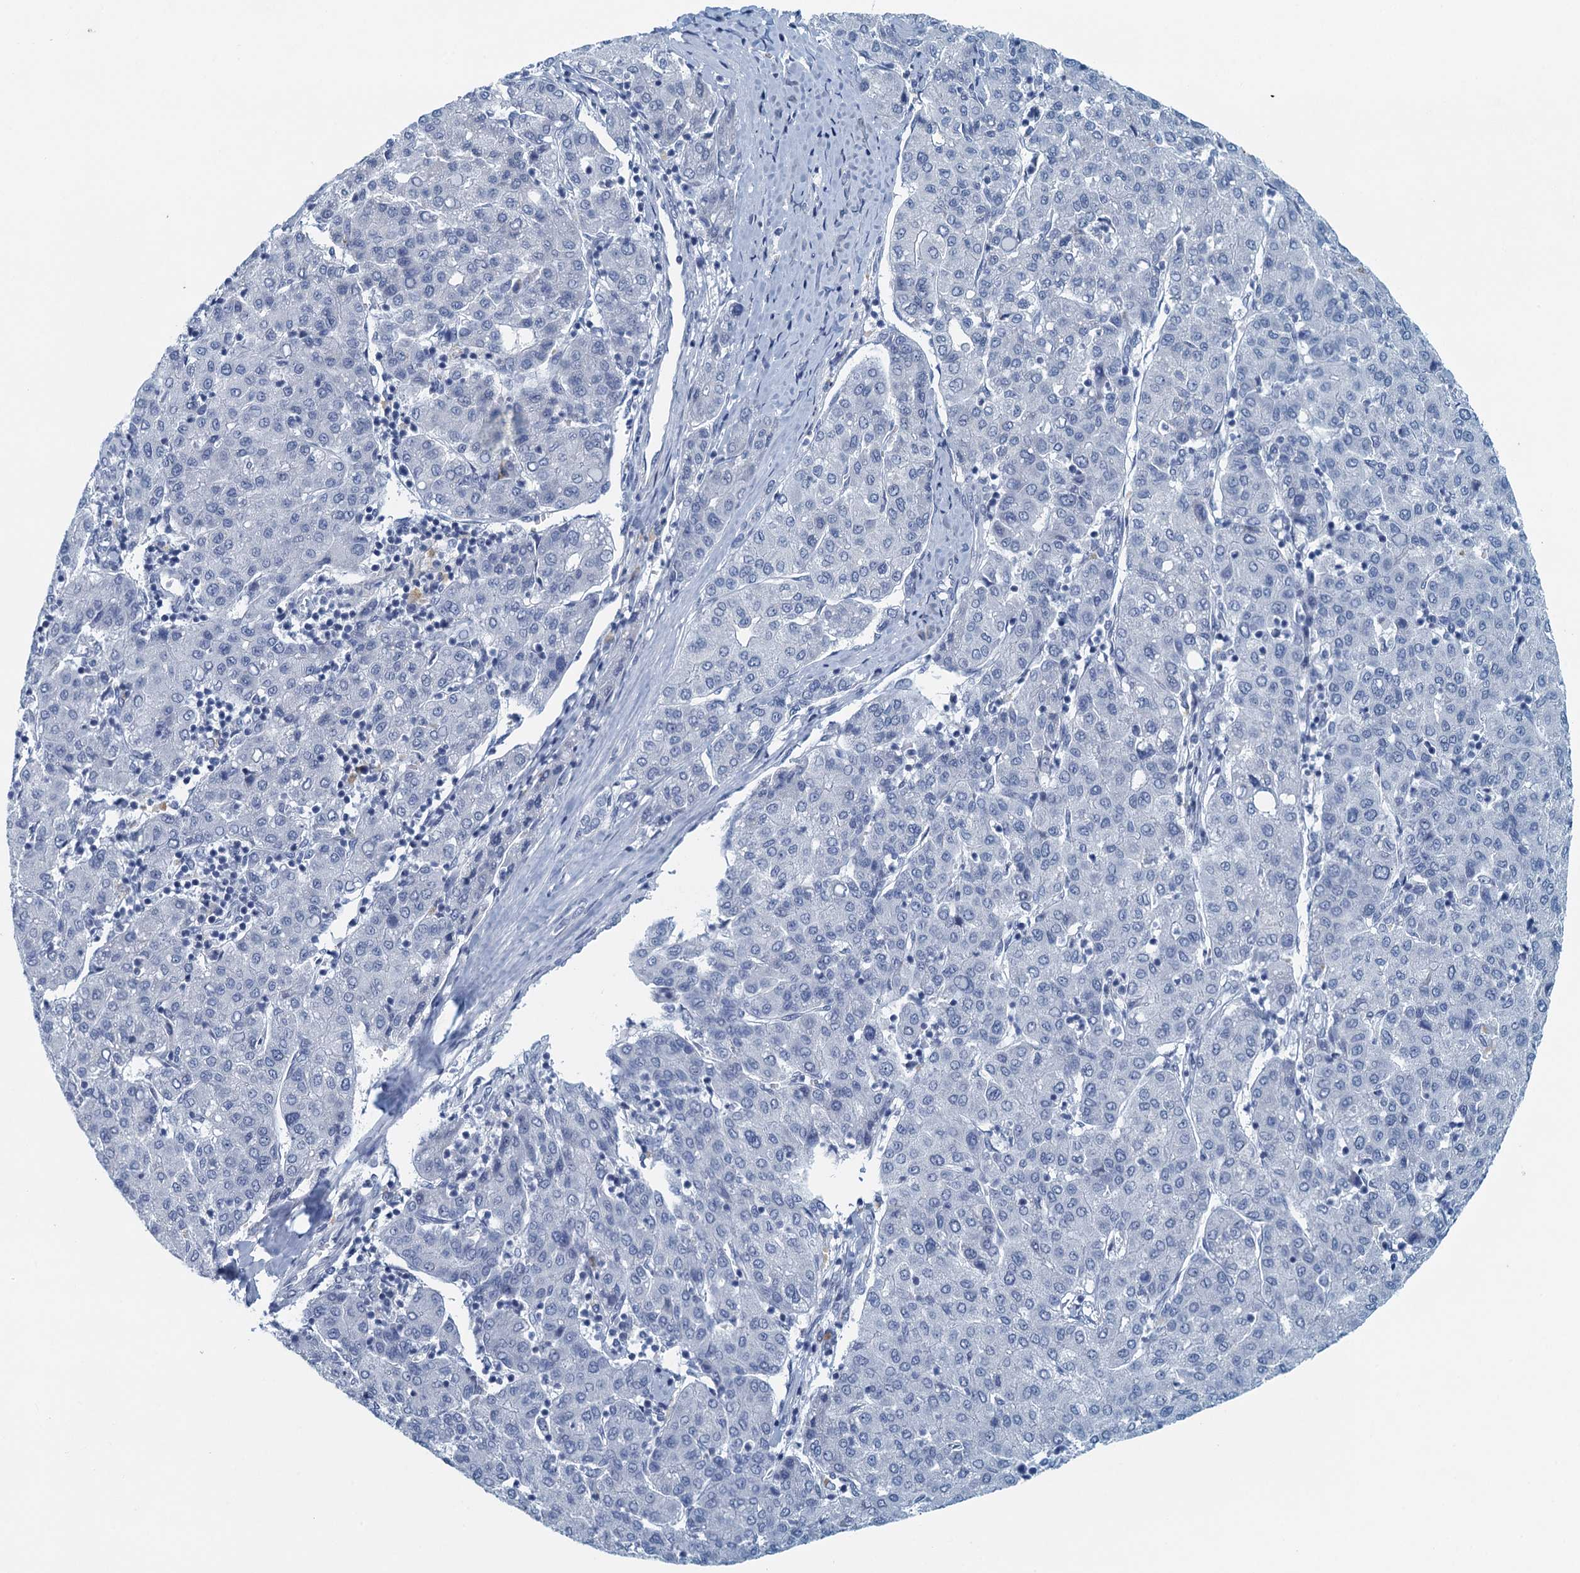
{"staining": {"intensity": "negative", "quantity": "none", "location": "none"}, "tissue": "liver cancer", "cell_type": "Tumor cells", "image_type": "cancer", "snomed": [{"axis": "morphology", "description": "Carcinoma, Hepatocellular, NOS"}, {"axis": "topography", "description": "Liver"}], "caption": "The histopathology image exhibits no staining of tumor cells in liver cancer (hepatocellular carcinoma).", "gene": "ENSG00000131152", "patient": {"sex": "male", "age": 65}}